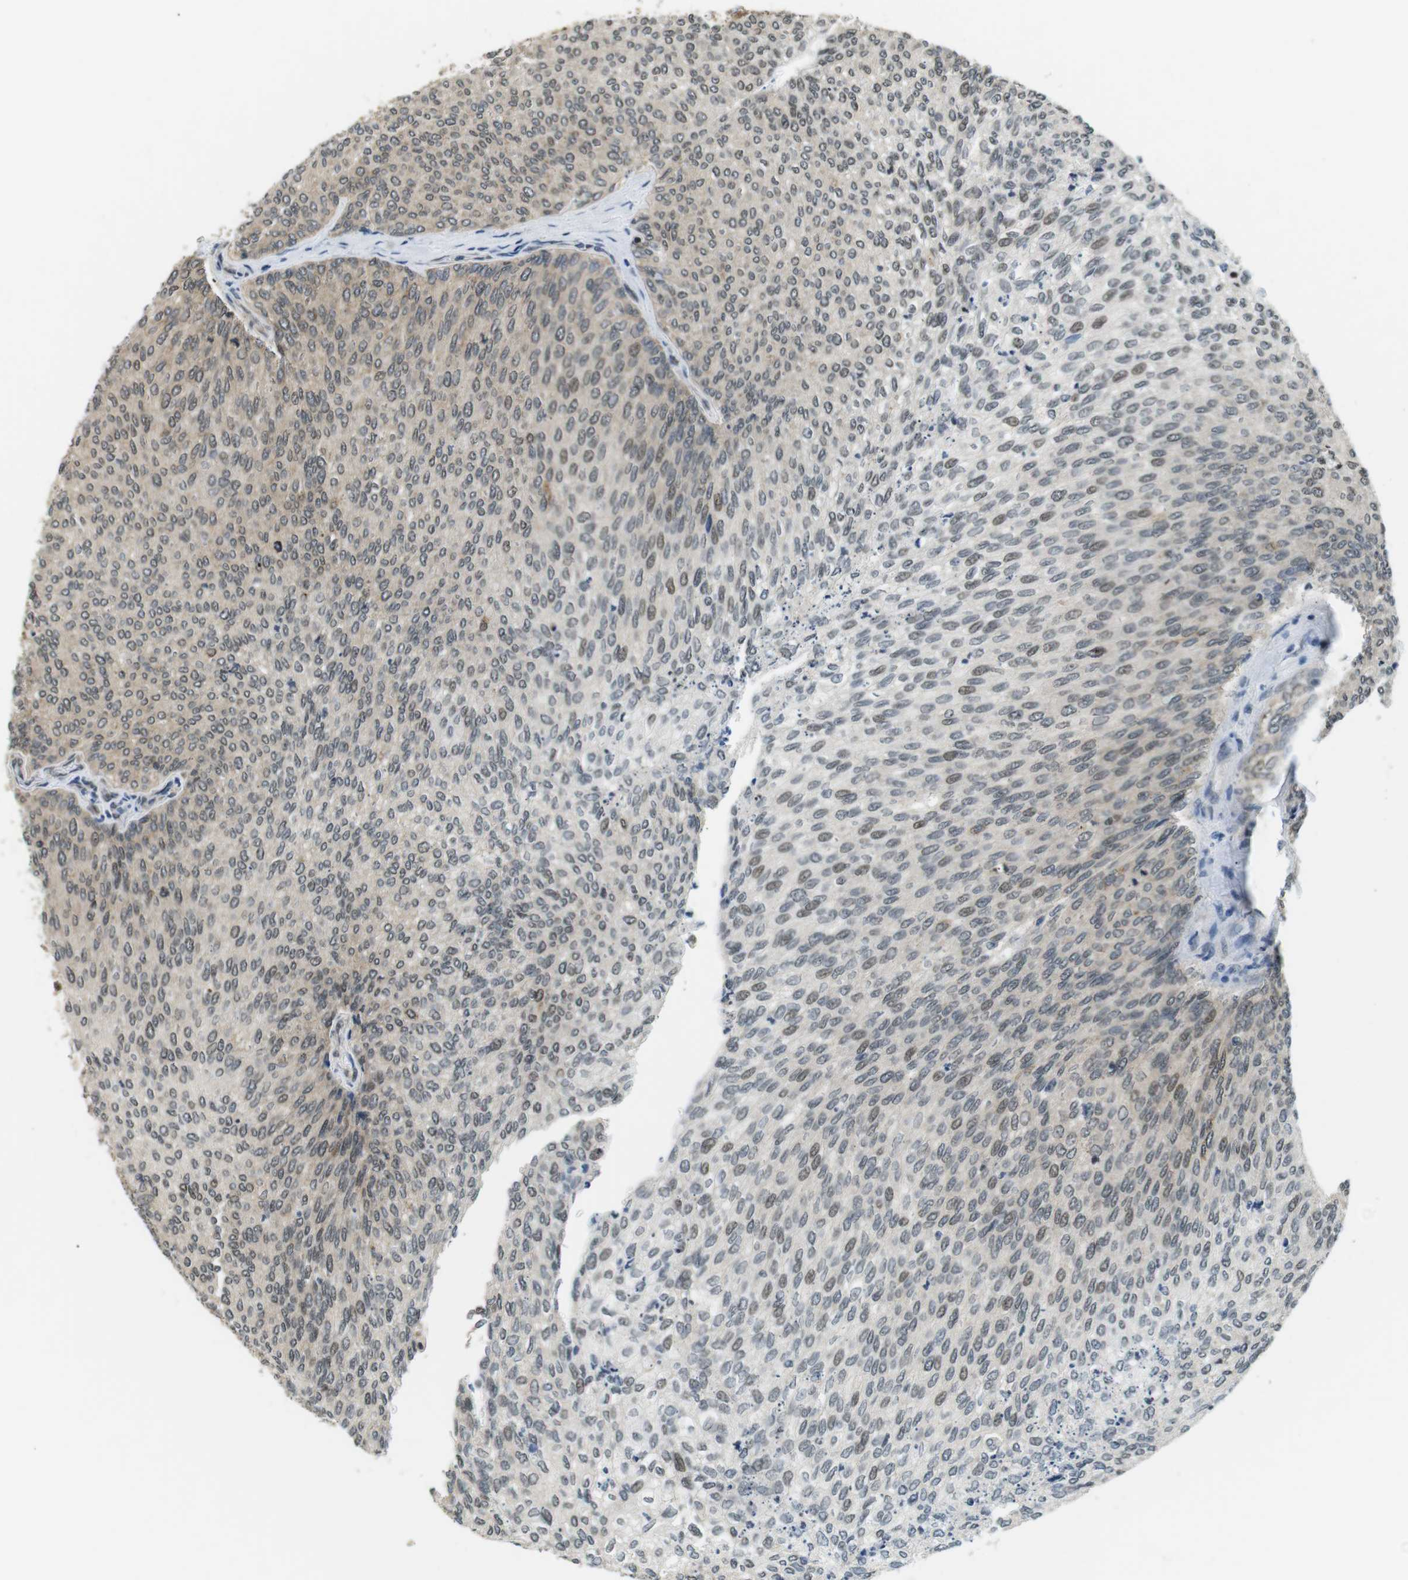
{"staining": {"intensity": "moderate", "quantity": "25%-75%", "location": "cytoplasmic/membranous,nuclear"}, "tissue": "urothelial cancer", "cell_type": "Tumor cells", "image_type": "cancer", "snomed": [{"axis": "morphology", "description": "Urothelial carcinoma, Low grade"}, {"axis": "topography", "description": "Urinary bladder"}], "caption": "Urothelial cancer stained with a protein marker demonstrates moderate staining in tumor cells.", "gene": "CSNK2B", "patient": {"sex": "female", "age": 79}}